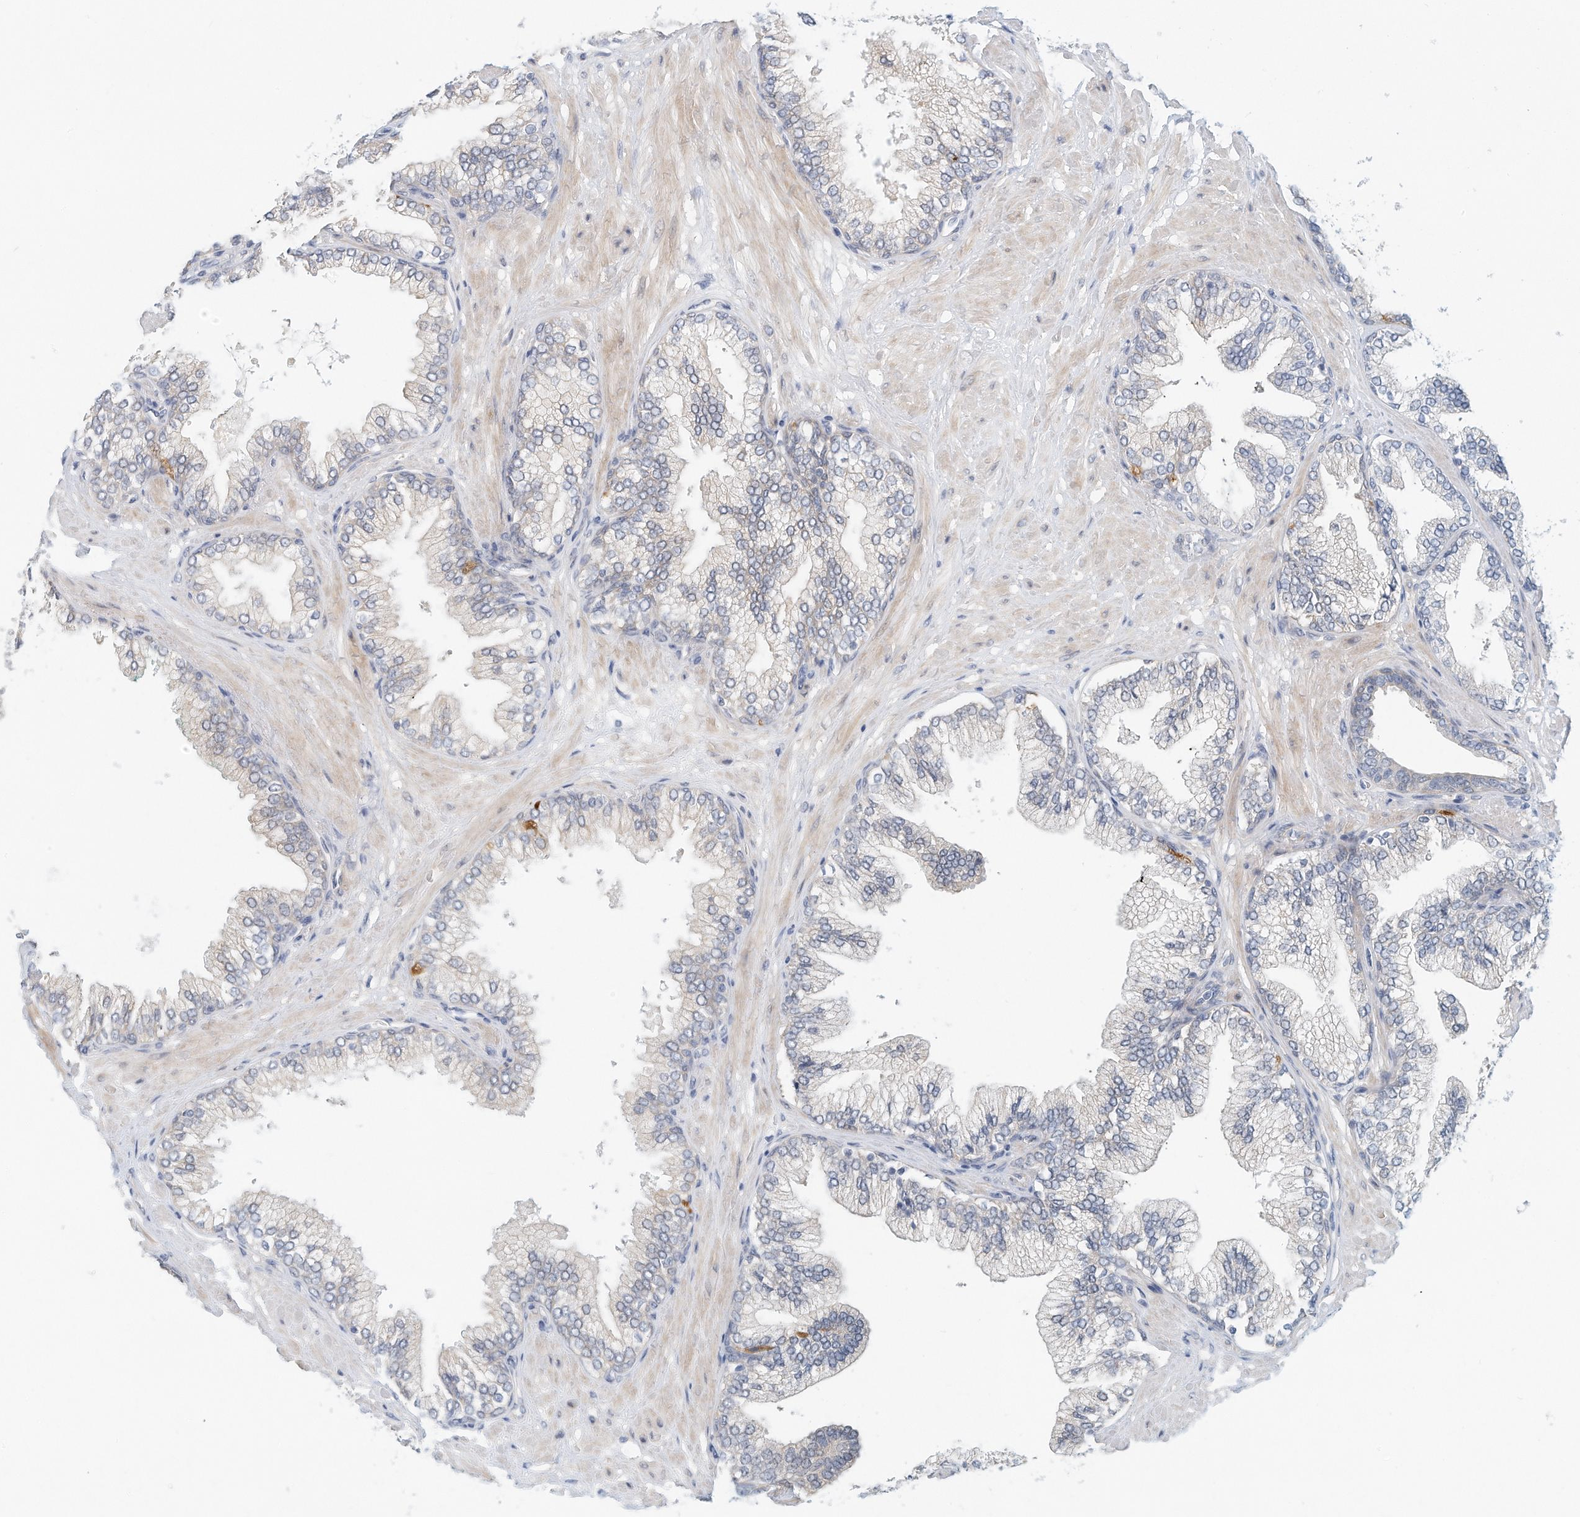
{"staining": {"intensity": "weak", "quantity": "<25%", "location": "cytoplasmic/membranous"}, "tissue": "prostate cancer", "cell_type": "Tumor cells", "image_type": "cancer", "snomed": [{"axis": "morphology", "description": "Adenocarcinoma, Low grade"}, {"axis": "topography", "description": "Prostate"}], "caption": "Human low-grade adenocarcinoma (prostate) stained for a protein using immunohistochemistry shows no positivity in tumor cells.", "gene": "ARHGAP28", "patient": {"sex": "male", "age": 71}}